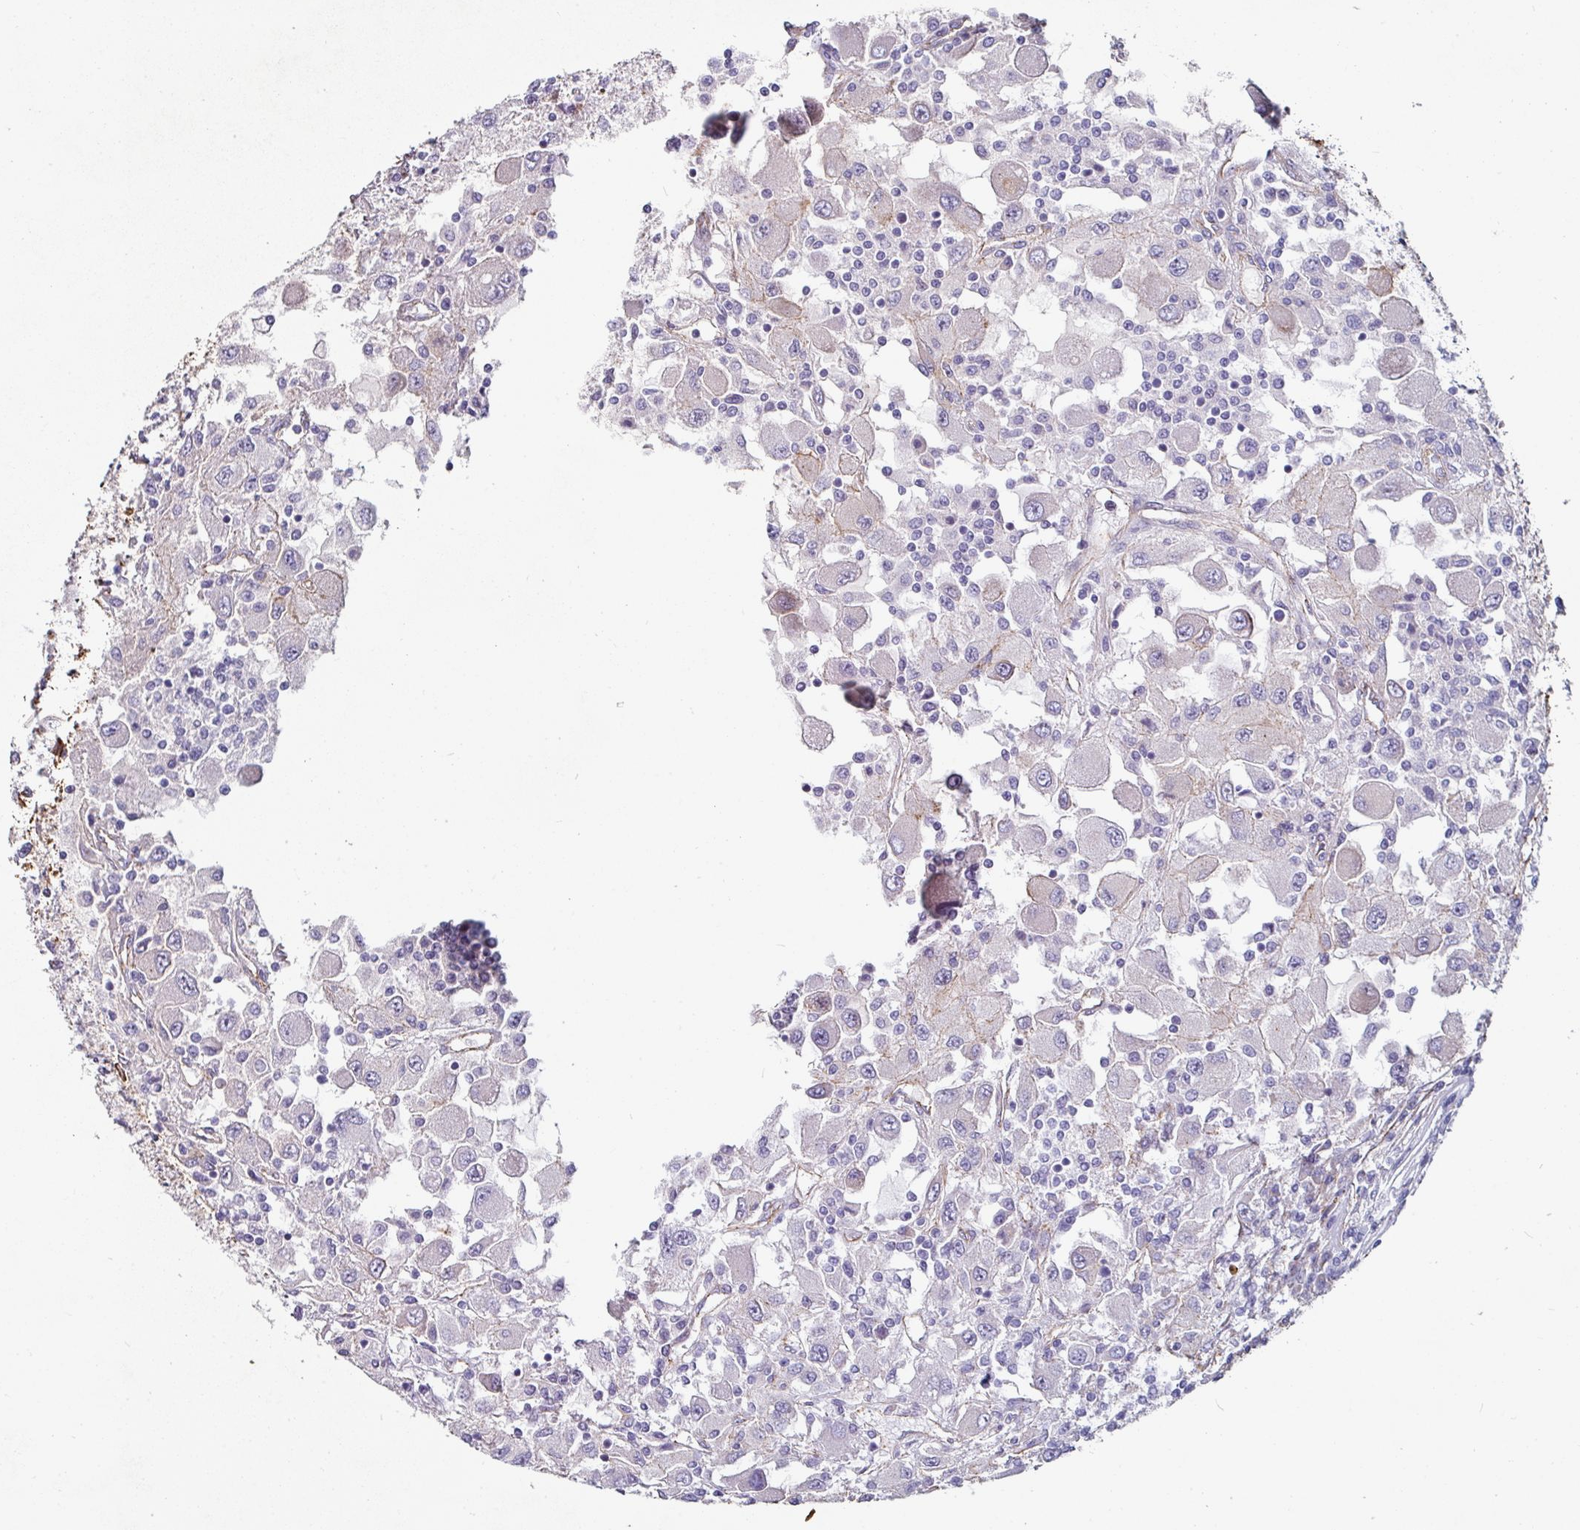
{"staining": {"intensity": "negative", "quantity": "none", "location": "none"}, "tissue": "renal cancer", "cell_type": "Tumor cells", "image_type": "cancer", "snomed": [{"axis": "morphology", "description": "Adenocarcinoma, NOS"}, {"axis": "topography", "description": "Kidney"}], "caption": "Tumor cells show no significant positivity in adenocarcinoma (renal).", "gene": "JUP", "patient": {"sex": "female", "age": 67}}